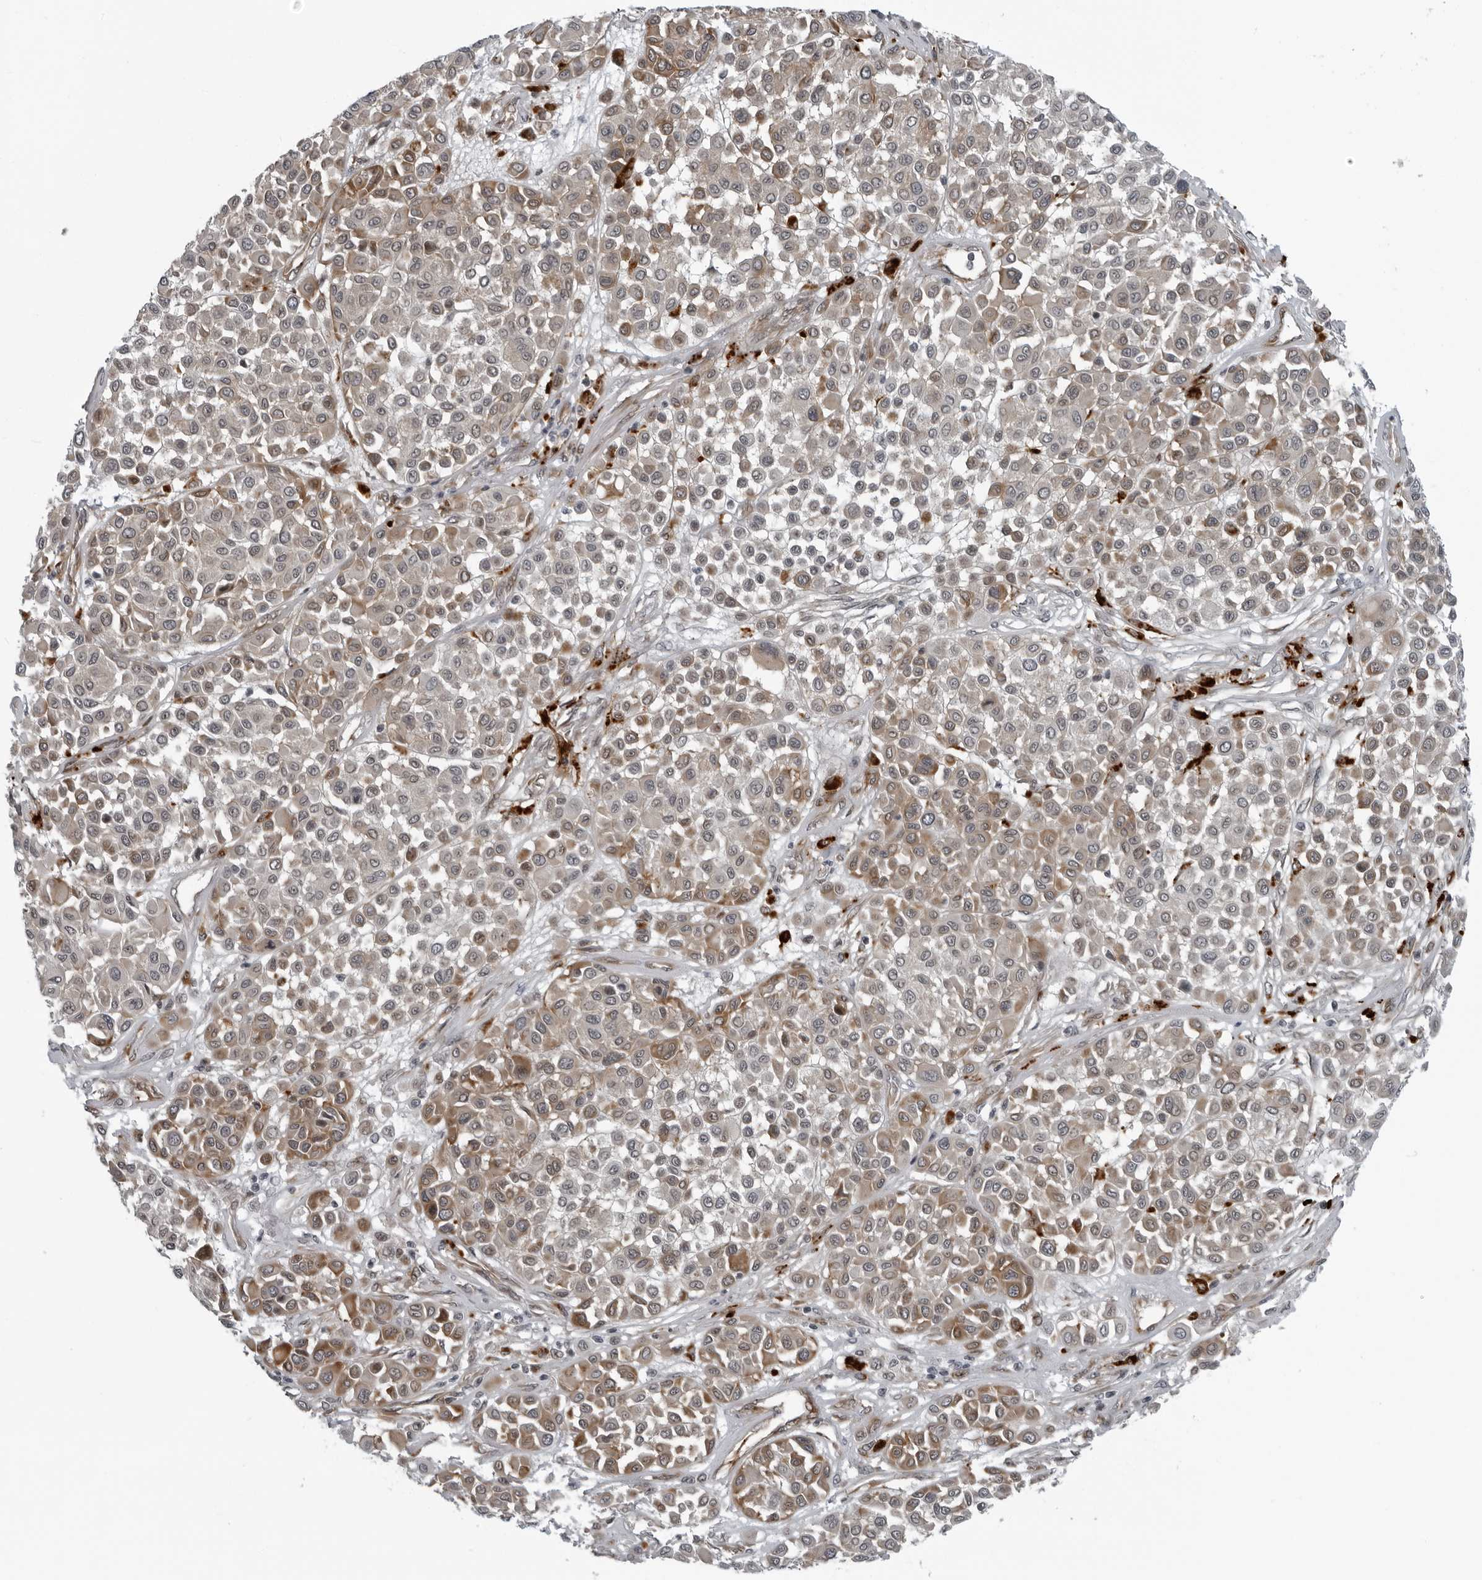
{"staining": {"intensity": "moderate", "quantity": "25%-75%", "location": "cytoplasmic/membranous"}, "tissue": "melanoma", "cell_type": "Tumor cells", "image_type": "cancer", "snomed": [{"axis": "morphology", "description": "Malignant melanoma, Metastatic site"}, {"axis": "topography", "description": "Soft tissue"}], "caption": "IHC micrograph of neoplastic tissue: malignant melanoma (metastatic site) stained using IHC displays medium levels of moderate protein expression localized specifically in the cytoplasmic/membranous of tumor cells, appearing as a cytoplasmic/membranous brown color.", "gene": "FAM102B", "patient": {"sex": "male", "age": 41}}